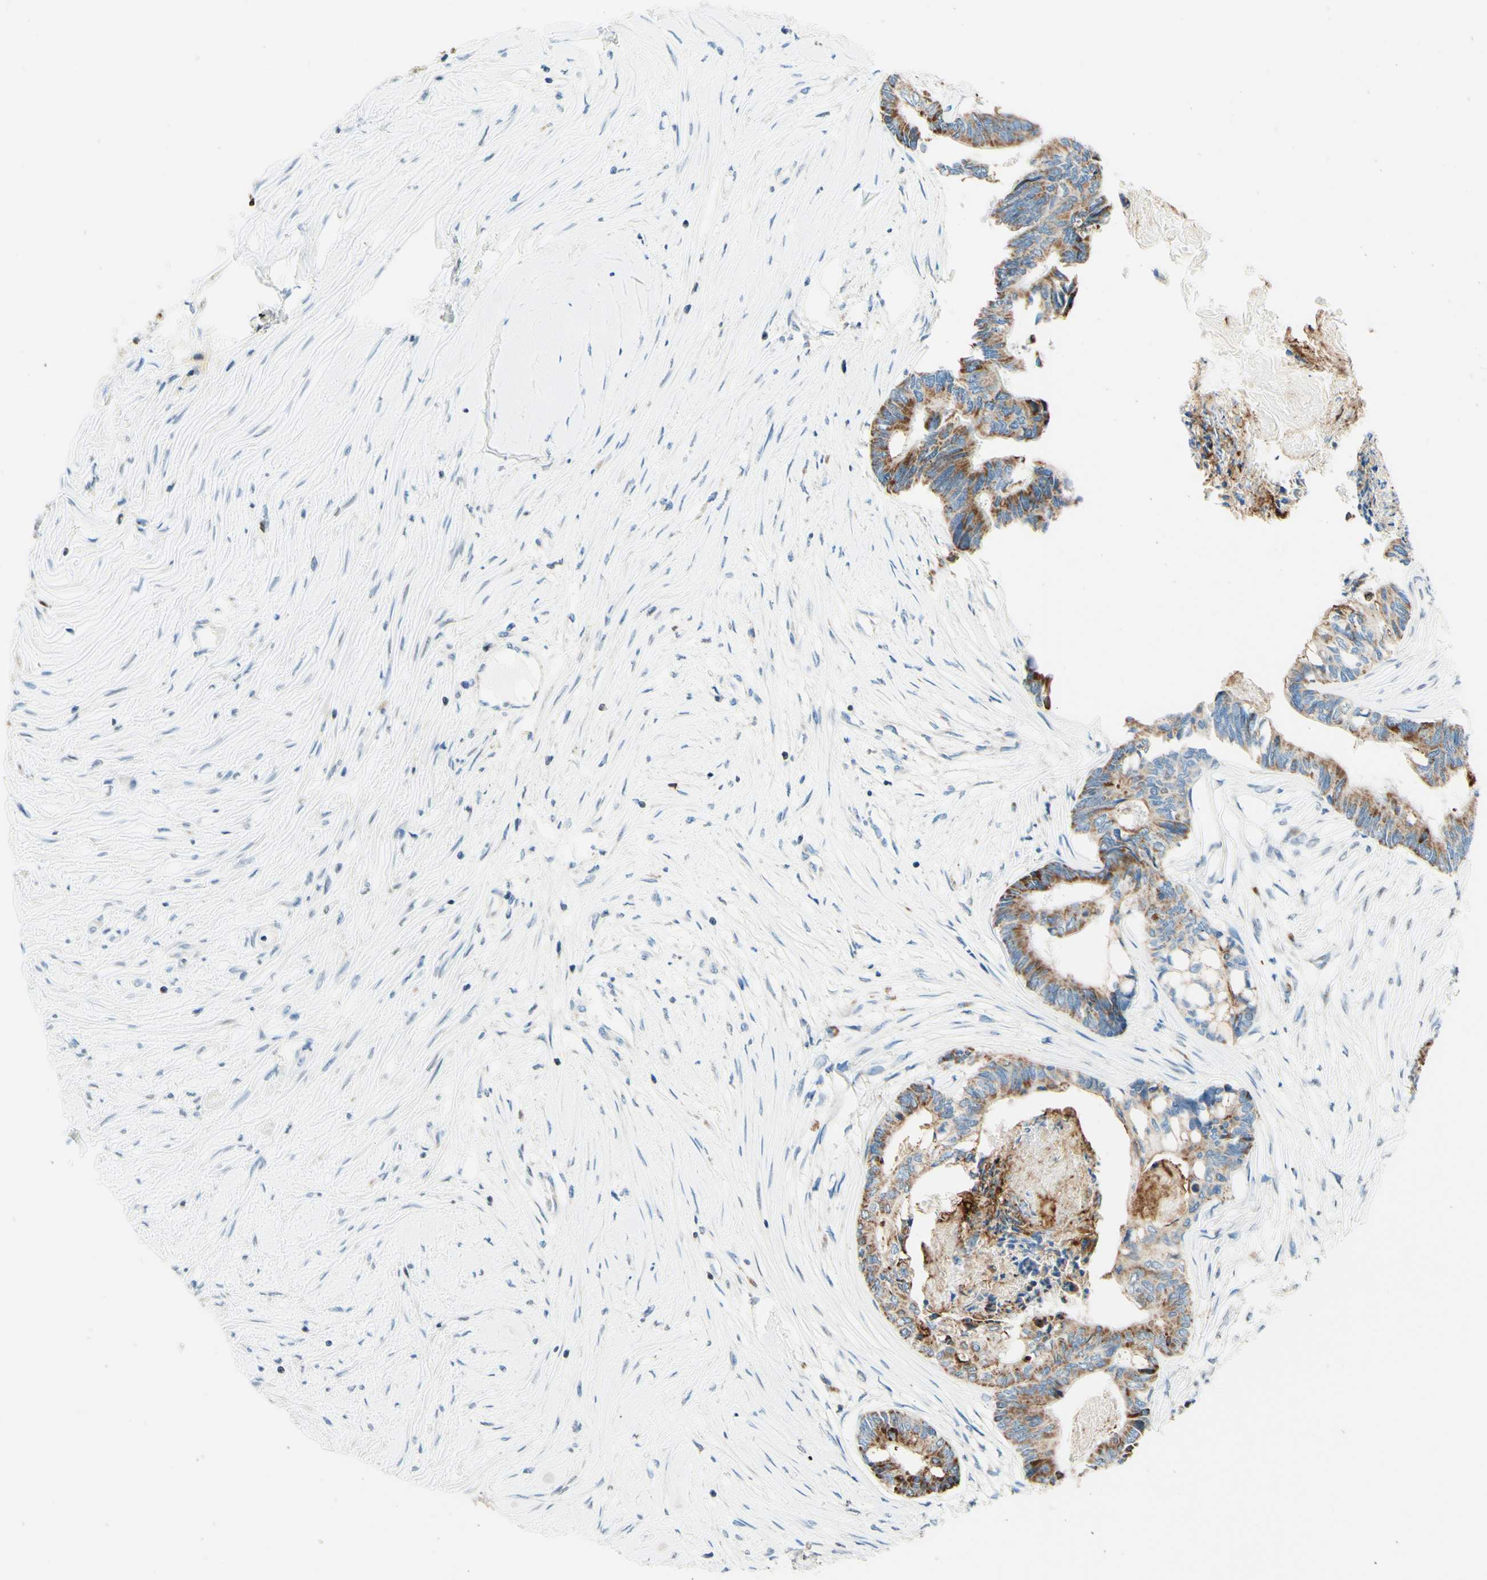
{"staining": {"intensity": "moderate", "quantity": ">75%", "location": "cytoplasmic/membranous"}, "tissue": "colorectal cancer", "cell_type": "Tumor cells", "image_type": "cancer", "snomed": [{"axis": "morphology", "description": "Adenocarcinoma, NOS"}, {"axis": "topography", "description": "Rectum"}], "caption": "Human colorectal cancer (adenocarcinoma) stained with a protein marker exhibits moderate staining in tumor cells.", "gene": "CBX7", "patient": {"sex": "male", "age": 63}}